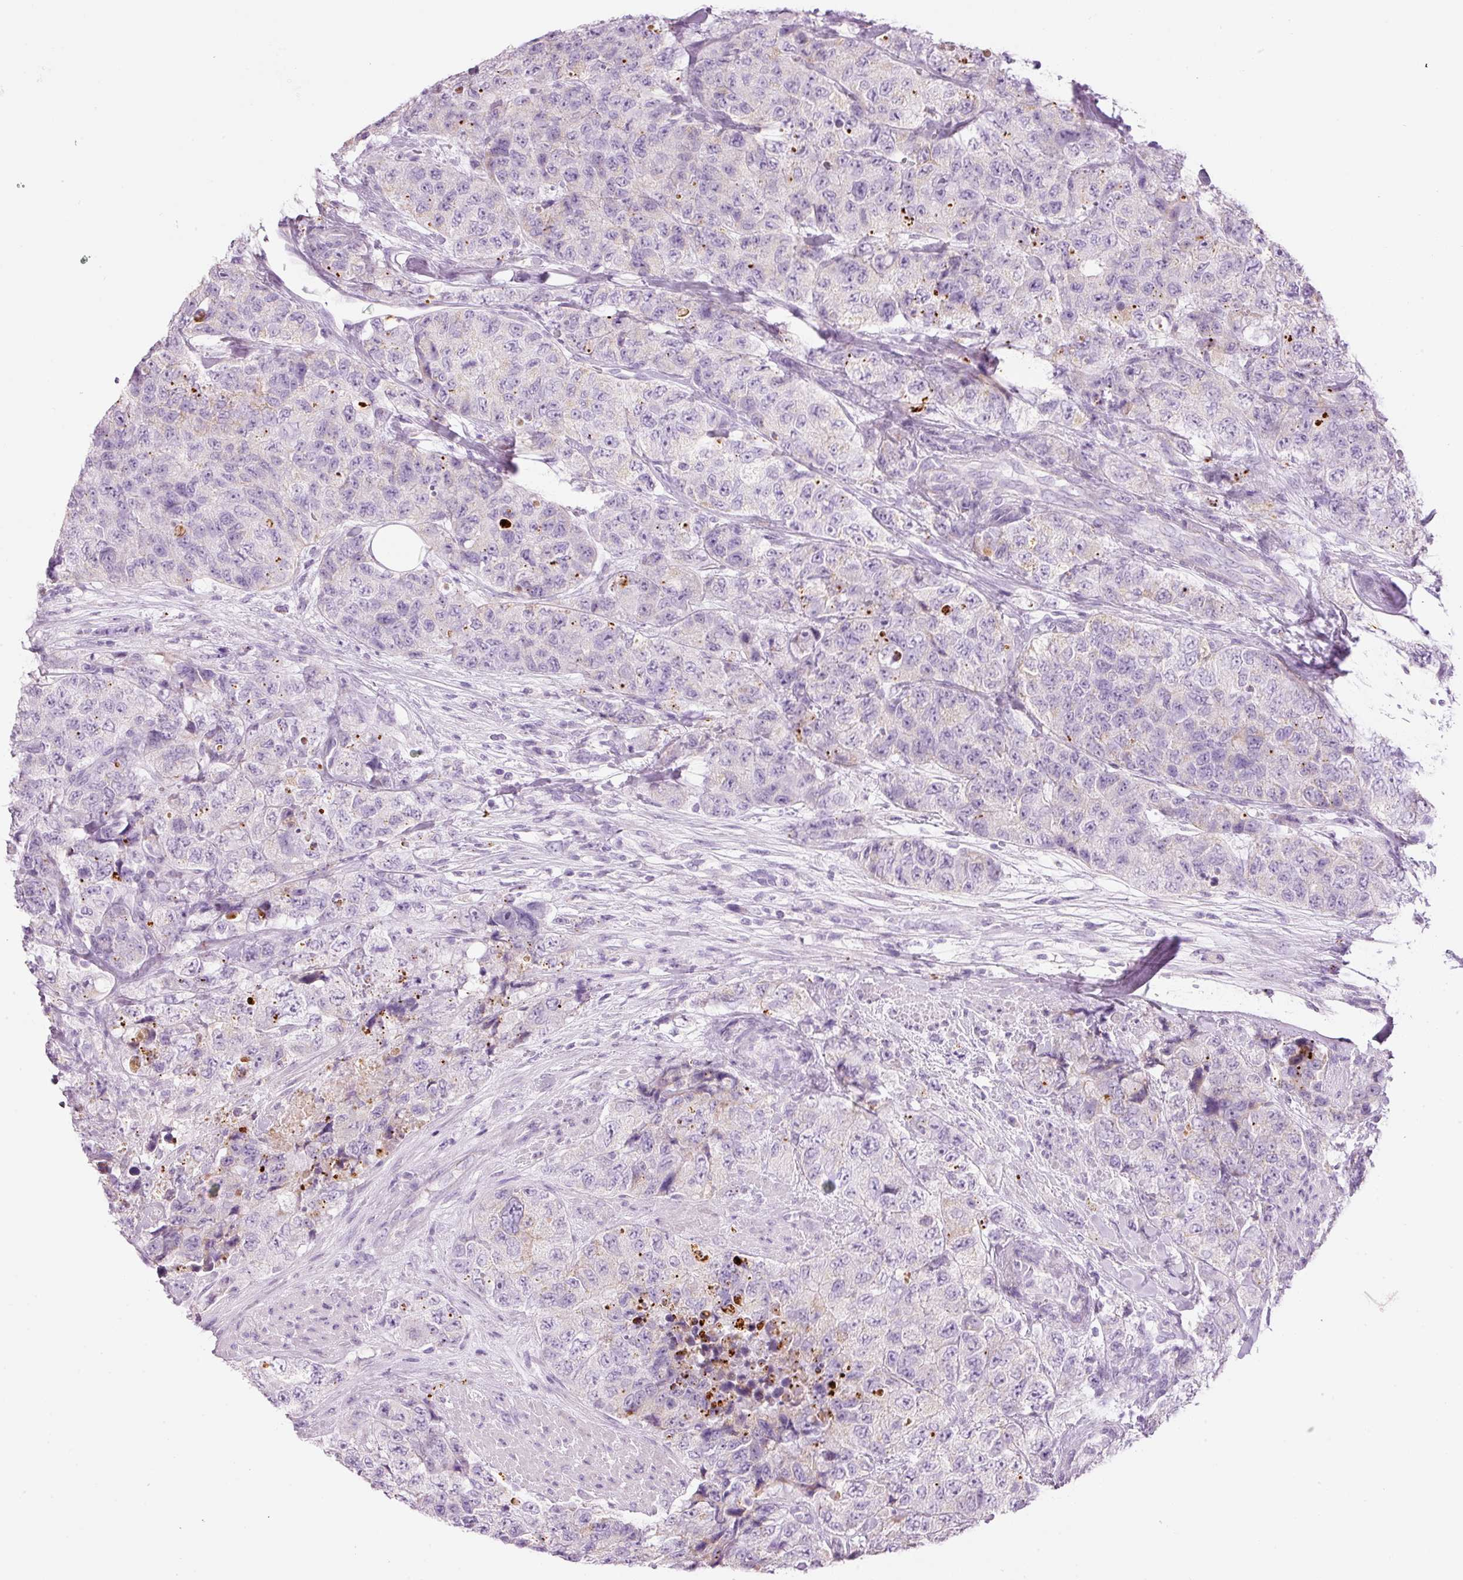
{"staining": {"intensity": "negative", "quantity": "none", "location": "none"}, "tissue": "urothelial cancer", "cell_type": "Tumor cells", "image_type": "cancer", "snomed": [{"axis": "morphology", "description": "Urothelial carcinoma, High grade"}, {"axis": "topography", "description": "Urinary bladder"}], "caption": "DAB immunohistochemical staining of urothelial cancer exhibits no significant expression in tumor cells.", "gene": "CARD16", "patient": {"sex": "female", "age": 78}}